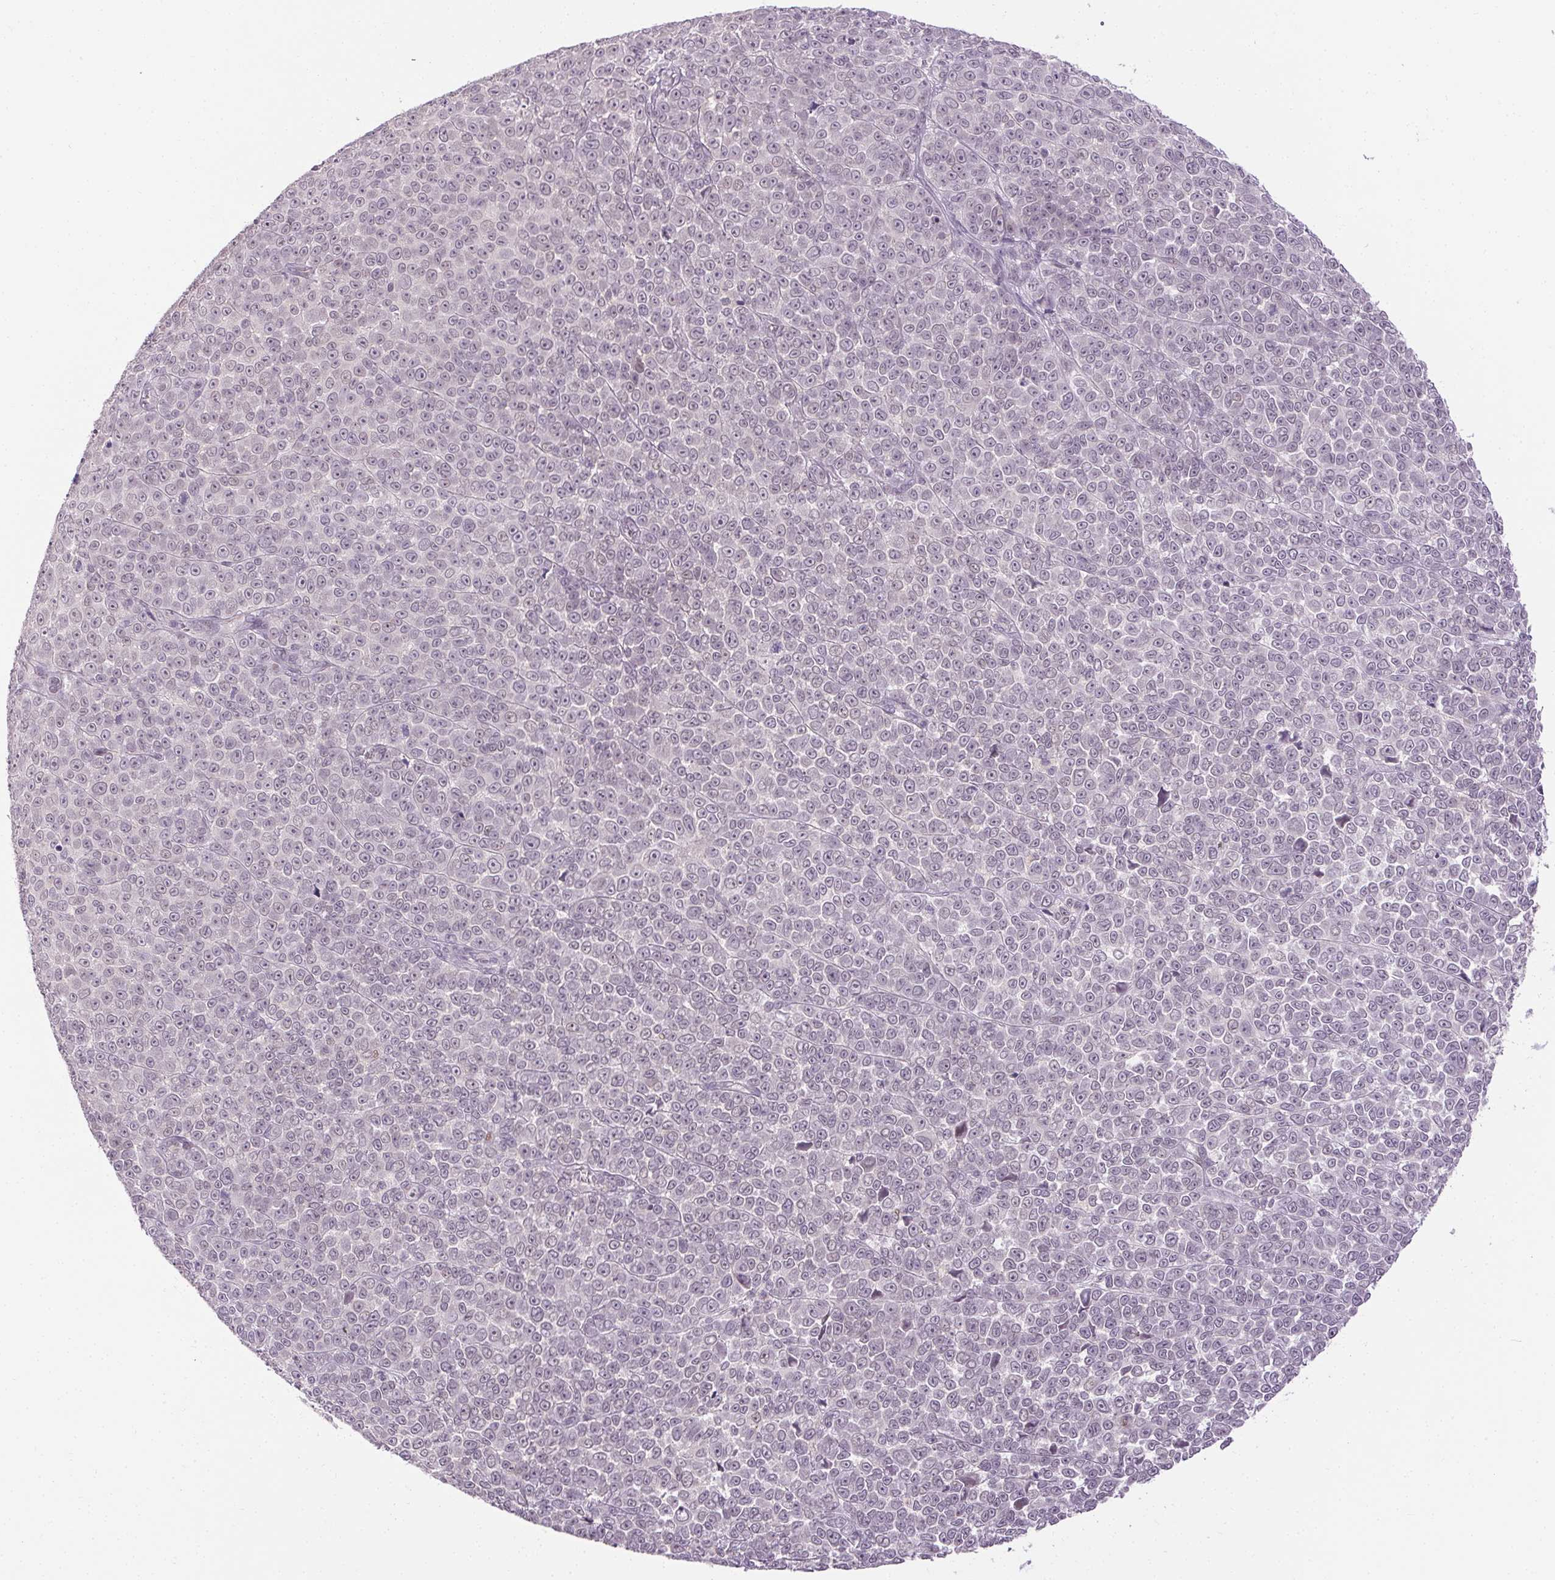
{"staining": {"intensity": "negative", "quantity": "none", "location": "none"}, "tissue": "melanoma", "cell_type": "Tumor cells", "image_type": "cancer", "snomed": [{"axis": "morphology", "description": "Malignant melanoma, NOS"}, {"axis": "topography", "description": "Skin"}], "caption": "Immunohistochemical staining of human malignant melanoma reveals no significant staining in tumor cells.", "gene": "FAM168A", "patient": {"sex": "female", "age": 95}}